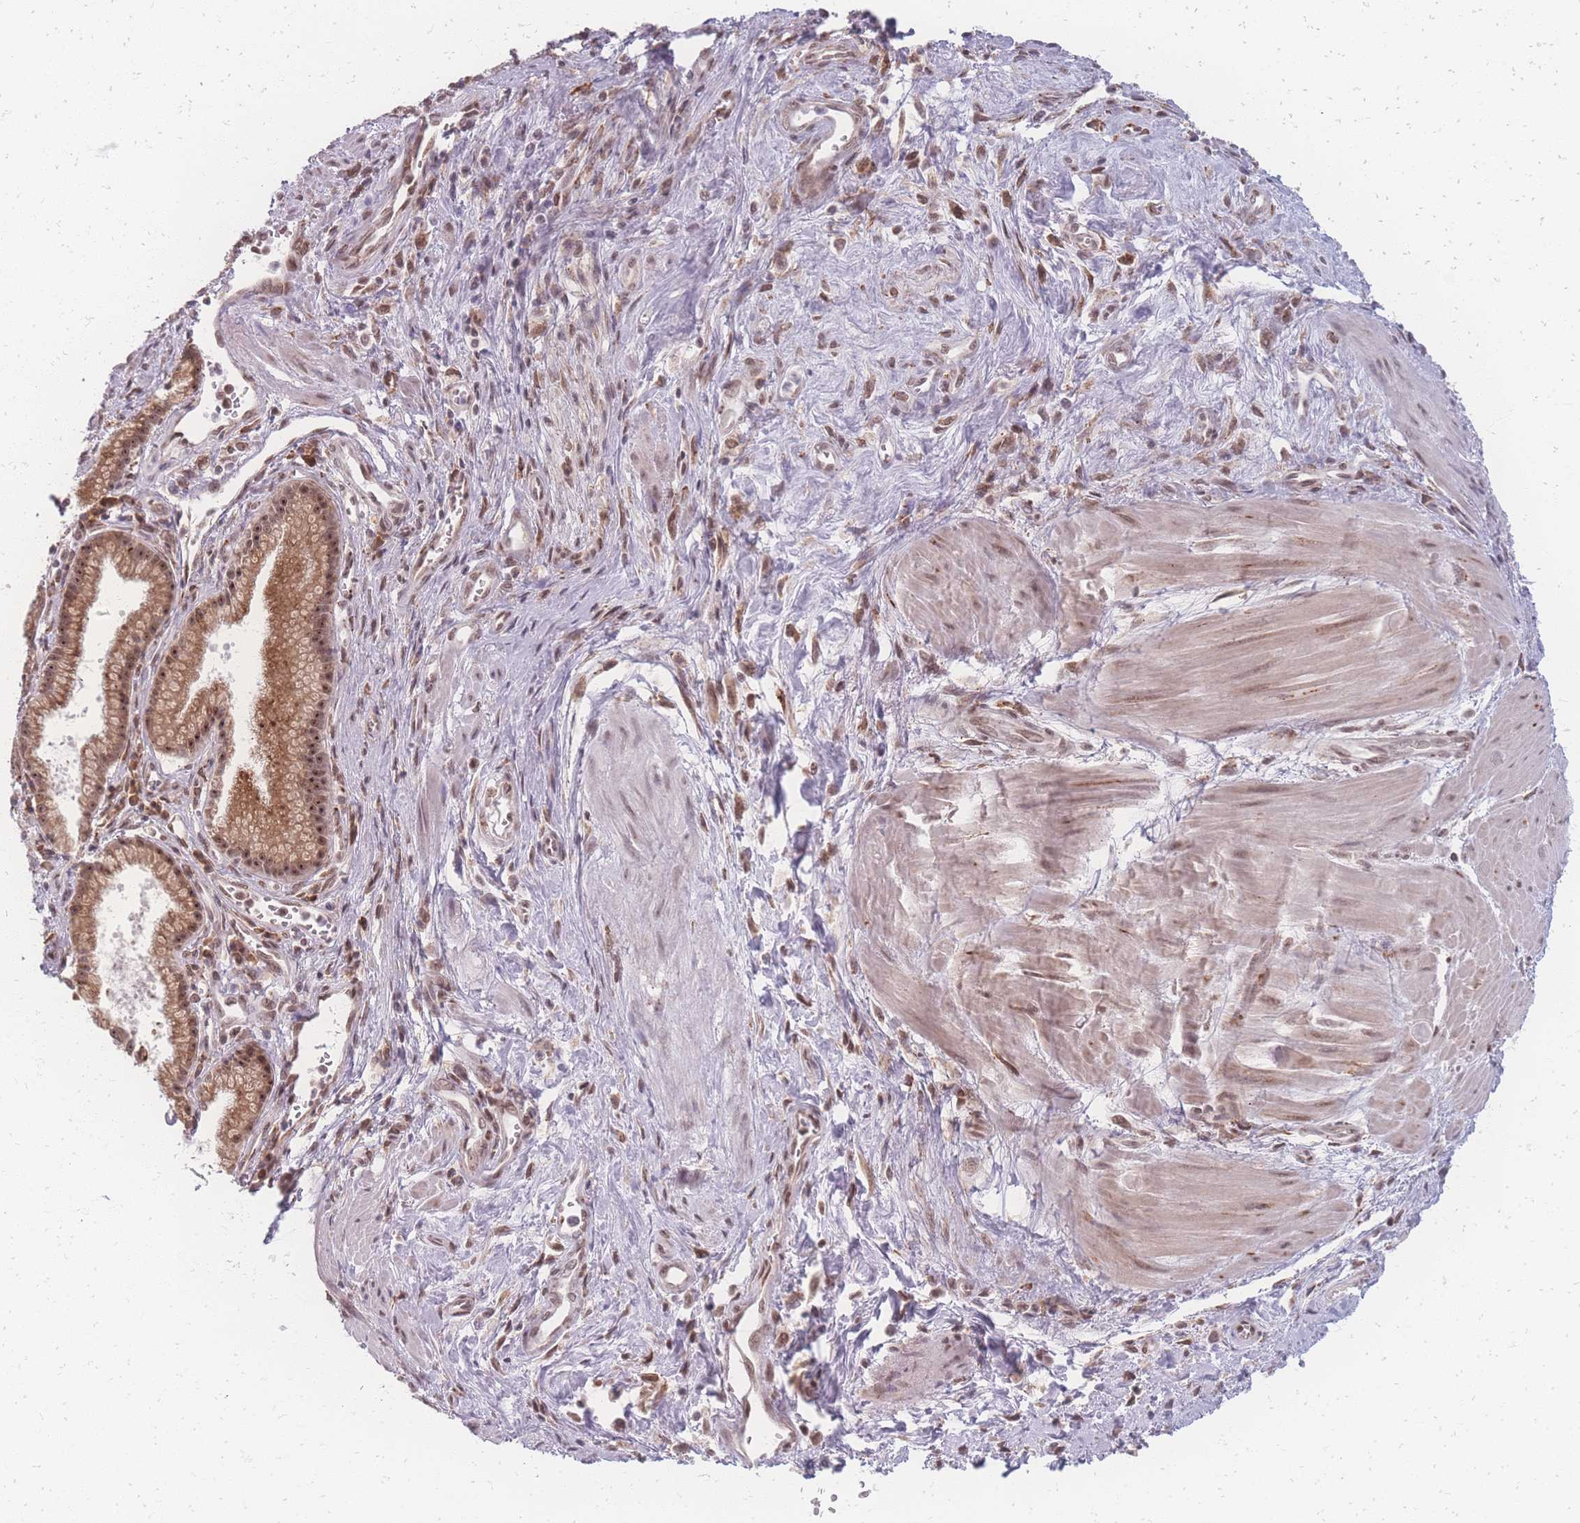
{"staining": {"intensity": "moderate", "quantity": ">75%", "location": "cytoplasmic/membranous,nuclear"}, "tissue": "pancreatic cancer", "cell_type": "Tumor cells", "image_type": "cancer", "snomed": [{"axis": "morphology", "description": "Adenocarcinoma, NOS"}, {"axis": "topography", "description": "Pancreas"}], "caption": "Human pancreatic adenocarcinoma stained with a protein marker shows moderate staining in tumor cells.", "gene": "ZC3H13", "patient": {"sex": "male", "age": 78}}